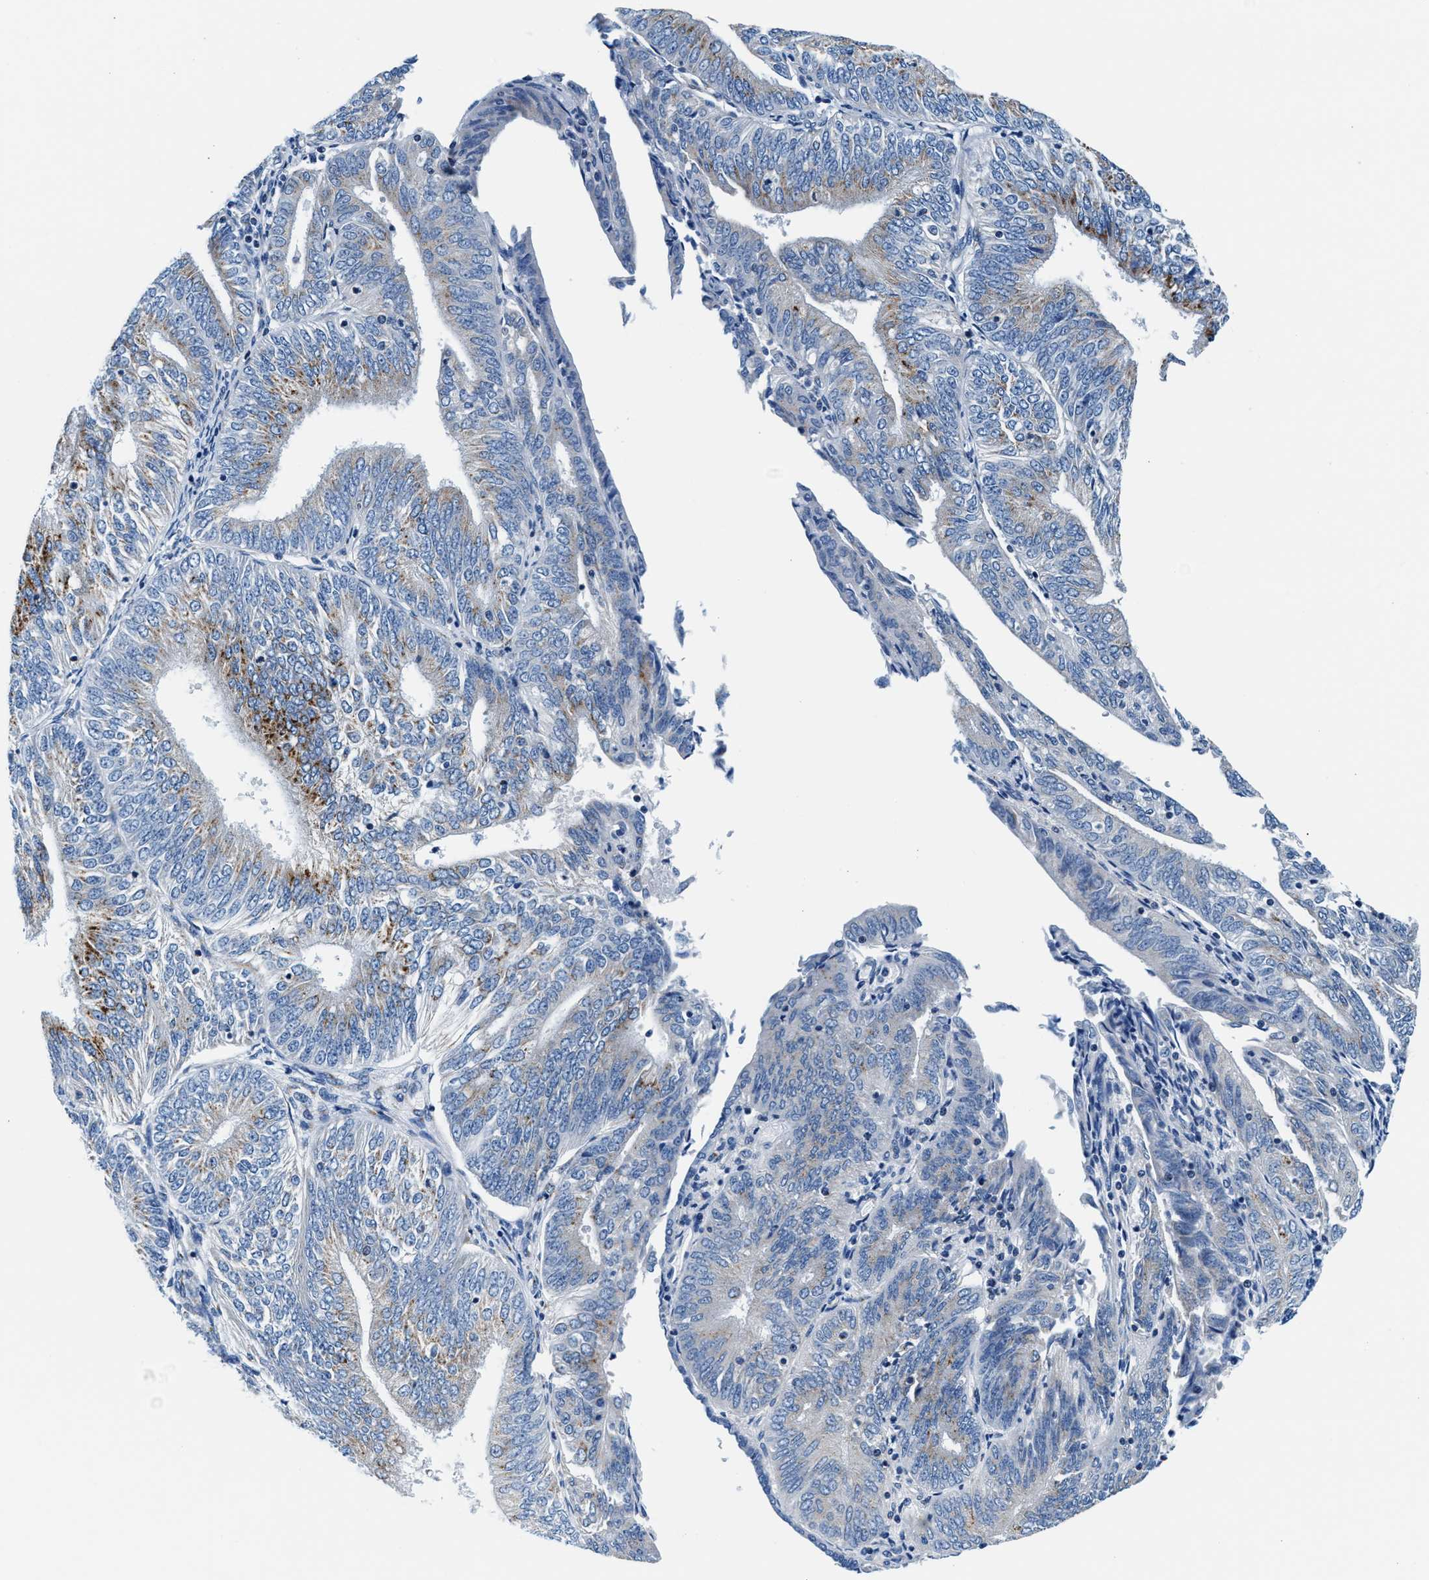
{"staining": {"intensity": "moderate", "quantity": "<25%", "location": "cytoplasmic/membranous"}, "tissue": "endometrial cancer", "cell_type": "Tumor cells", "image_type": "cancer", "snomed": [{"axis": "morphology", "description": "Adenocarcinoma, NOS"}, {"axis": "topography", "description": "Endometrium"}], "caption": "Endometrial adenocarcinoma tissue reveals moderate cytoplasmic/membranous expression in approximately <25% of tumor cells, visualized by immunohistochemistry.", "gene": "VPS53", "patient": {"sex": "female", "age": 58}}